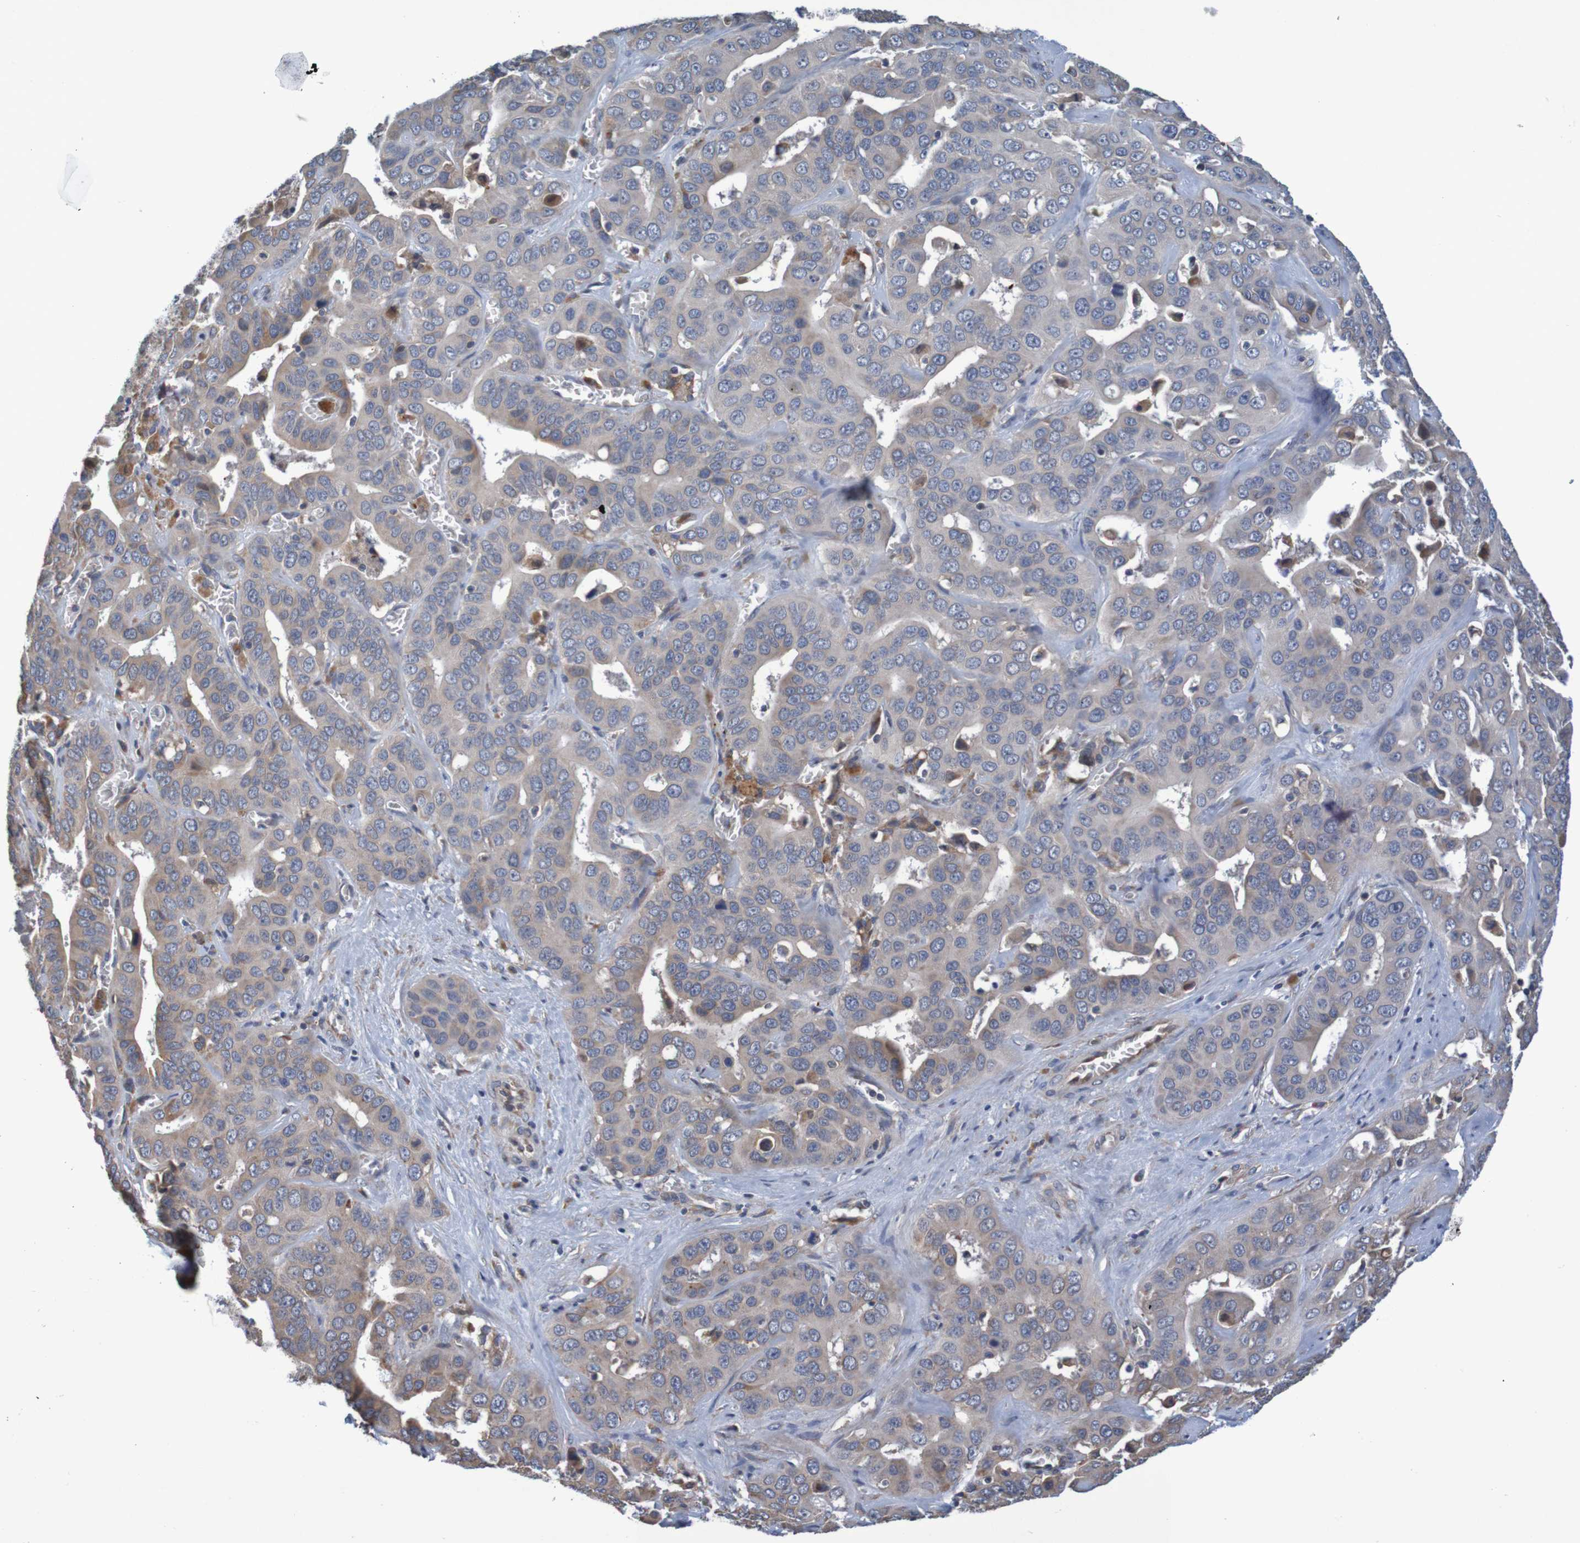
{"staining": {"intensity": "weak", "quantity": ">75%", "location": "cytoplasmic/membranous"}, "tissue": "liver cancer", "cell_type": "Tumor cells", "image_type": "cancer", "snomed": [{"axis": "morphology", "description": "Cholangiocarcinoma"}, {"axis": "topography", "description": "Liver"}], "caption": "Protein expression analysis of liver cancer shows weak cytoplasmic/membranous positivity in about >75% of tumor cells.", "gene": "CLDN18", "patient": {"sex": "female", "age": 52}}